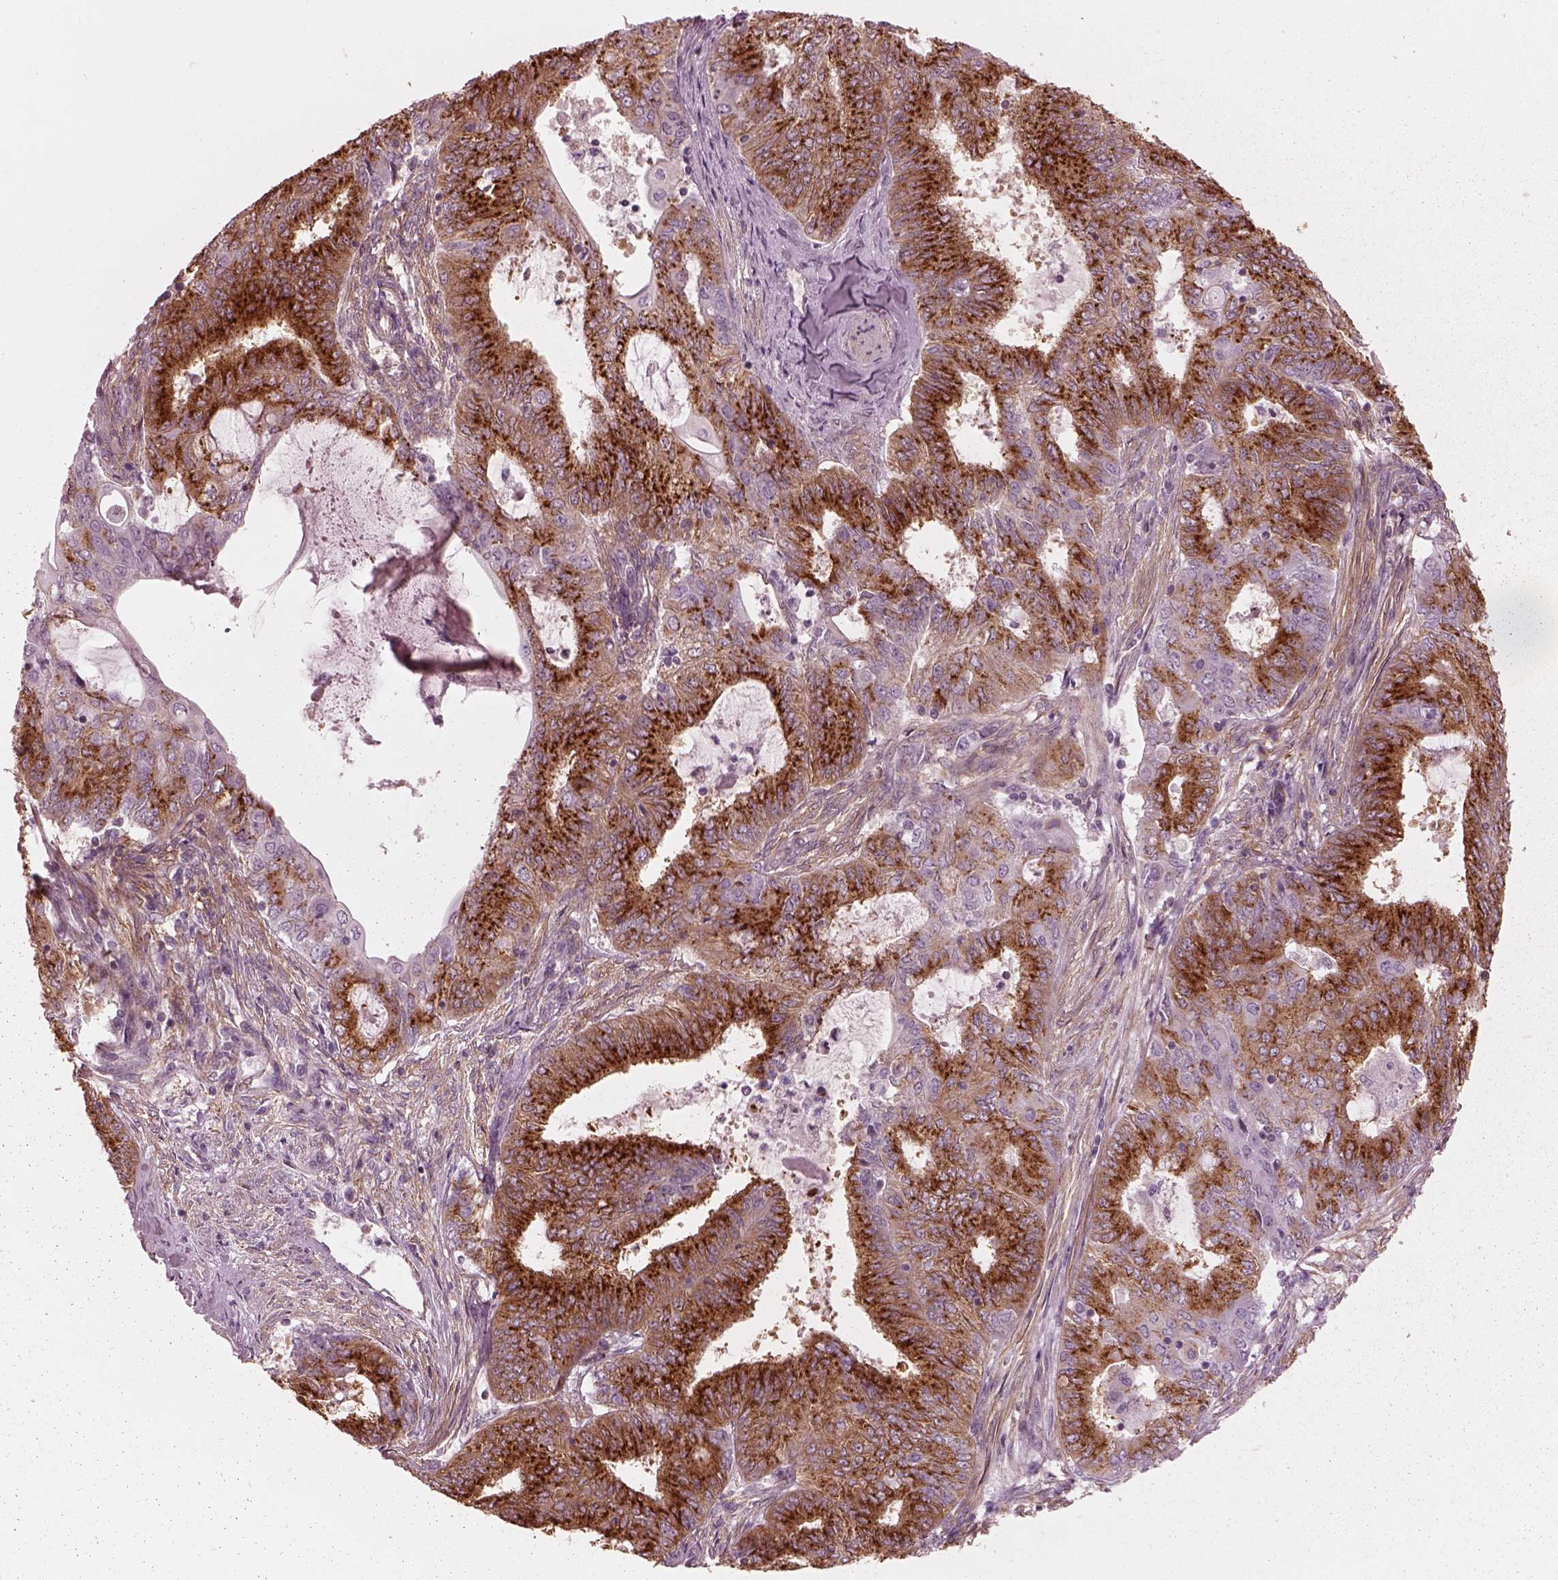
{"staining": {"intensity": "strong", "quantity": ">75%", "location": "cytoplasmic/membranous"}, "tissue": "endometrial cancer", "cell_type": "Tumor cells", "image_type": "cancer", "snomed": [{"axis": "morphology", "description": "Adenocarcinoma, NOS"}, {"axis": "topography", "description": "Endometrium"}], "caption": "The immunohistochemical stain labels strong cytoplasmic/membranous staining in tumor cells of endometrial cancer tissue.", "gene": "ELAPOR1", "patient": {"sex": "female", "age": 62}}